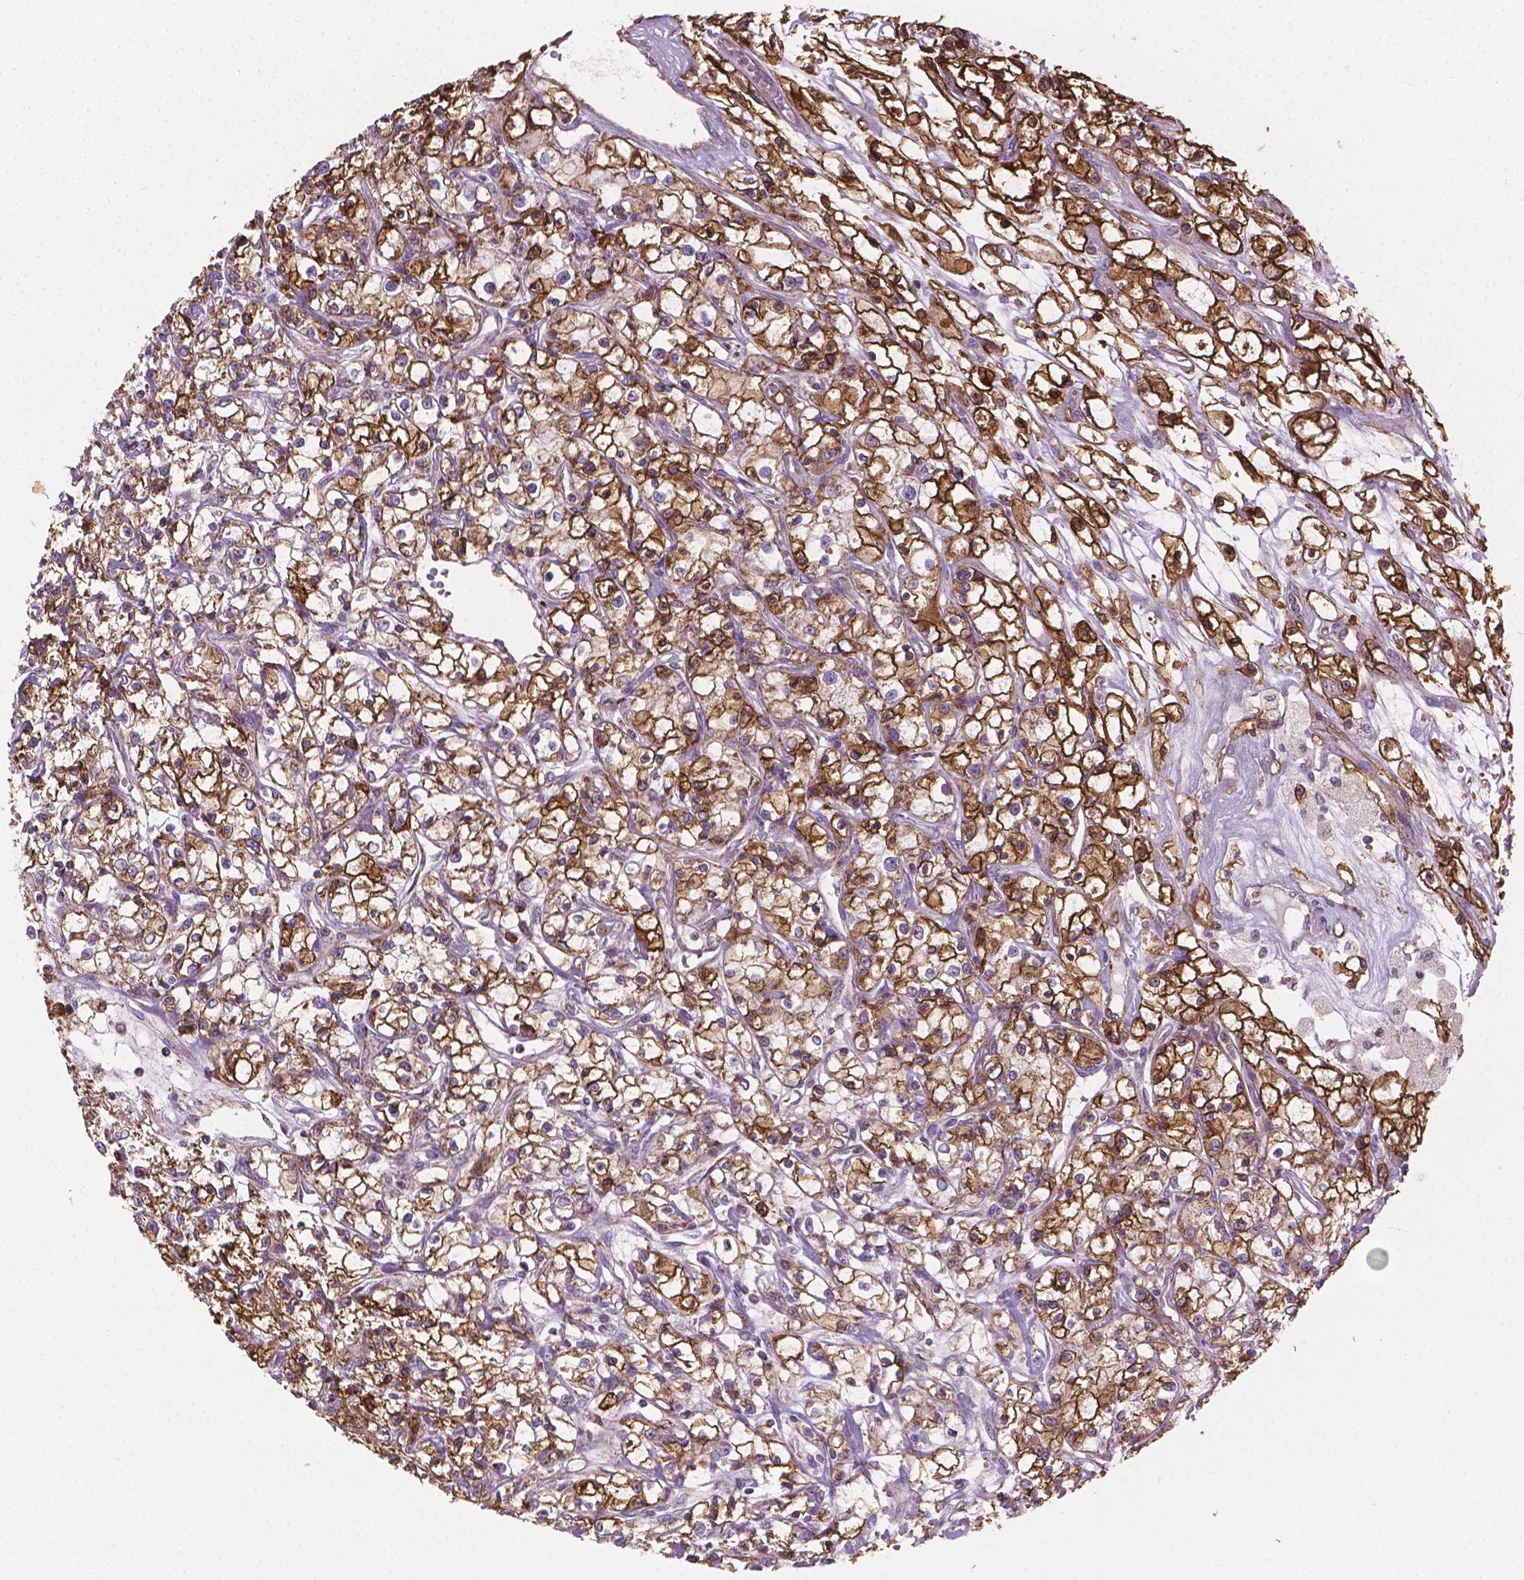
{"staining": {"intensity": "strong", "quantity": "25%-75%", "location": "cytoplasmic/membranous"}, "tissue": "renal cancer", "cell_type": "Tumor cells", "image_type": "cancer", "snomed": [{"axis": "morphology", "description": "Adenocarcinoma, NOS"}, {"axis": "topography", "description": "Kidney"}], "caption": "IHC of human renal cancer (adenocarcinoma) shows high levels of strong cytoplasmic/membranous expression in approximately 25%-75% of tumor cells. The staining is performed using DAB brown chromogen to label protein expression. The nuclei are counter-stained blue using hematoxylin.", "gene": "TCAF1", "patient": {"sex": "female", "age": 59}}